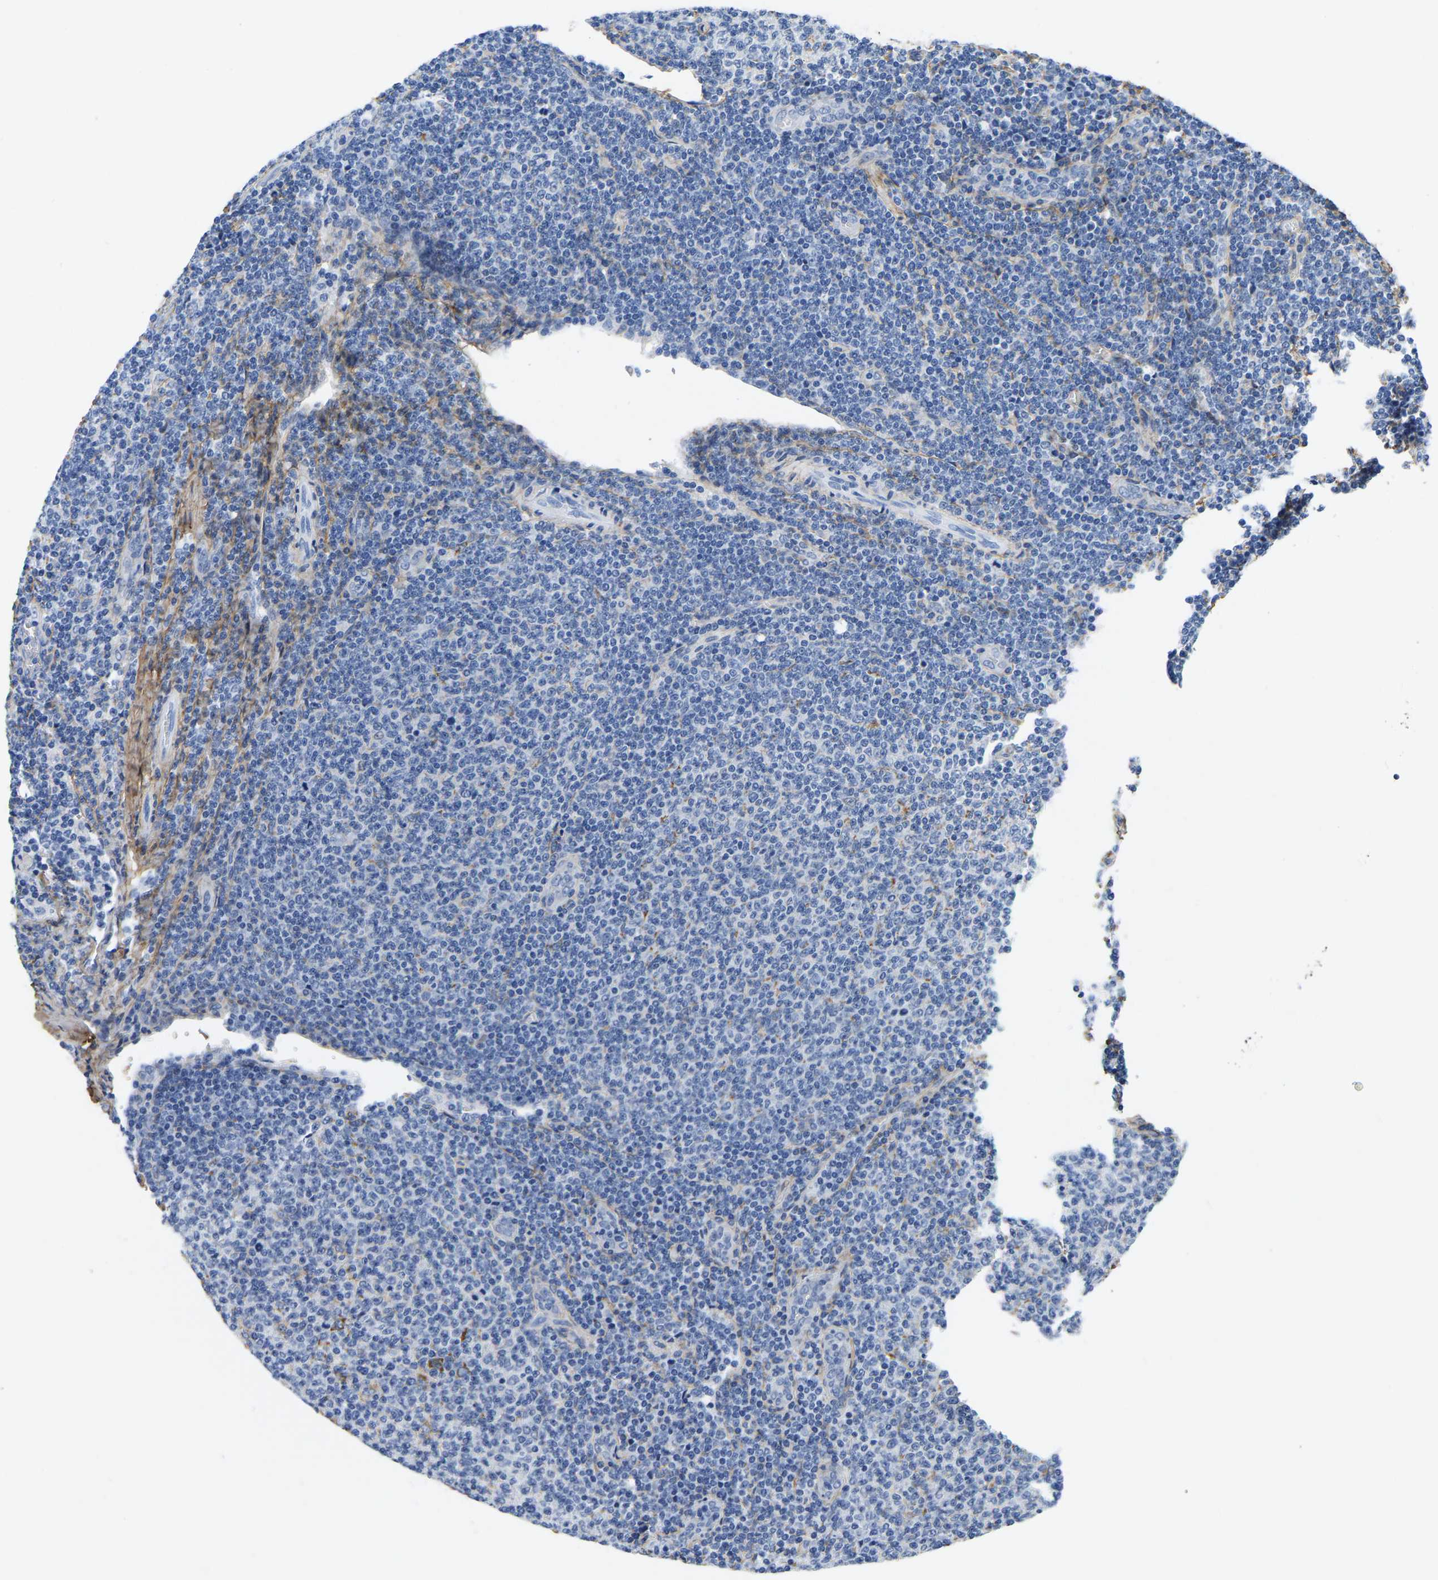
{"staining": {"intensity": "negative", "quantity": "none", "location": "none"}, "tissue": "lymphoma", "cell_type": "Tumor cells", "image_type": "cancer", "snomed": [{"axis": "morphology", "description": "Malignant lymphoma, non-Hodgkin's type, Low grade"}, {"axis": "topography", "description": "Lymph node"}], "caption": "The IHC histopathology image has no significant staining in tumor cells of malignant lymphoma, non-Hodgkin's type (low-grade) tissue. (Stains: DAB IHC with hematoxylin counter stain, Microscopy: brightfield microscopy at high magnification).", "gene": "COL6A1", "patient": {"sex": "male", "age": 66}}